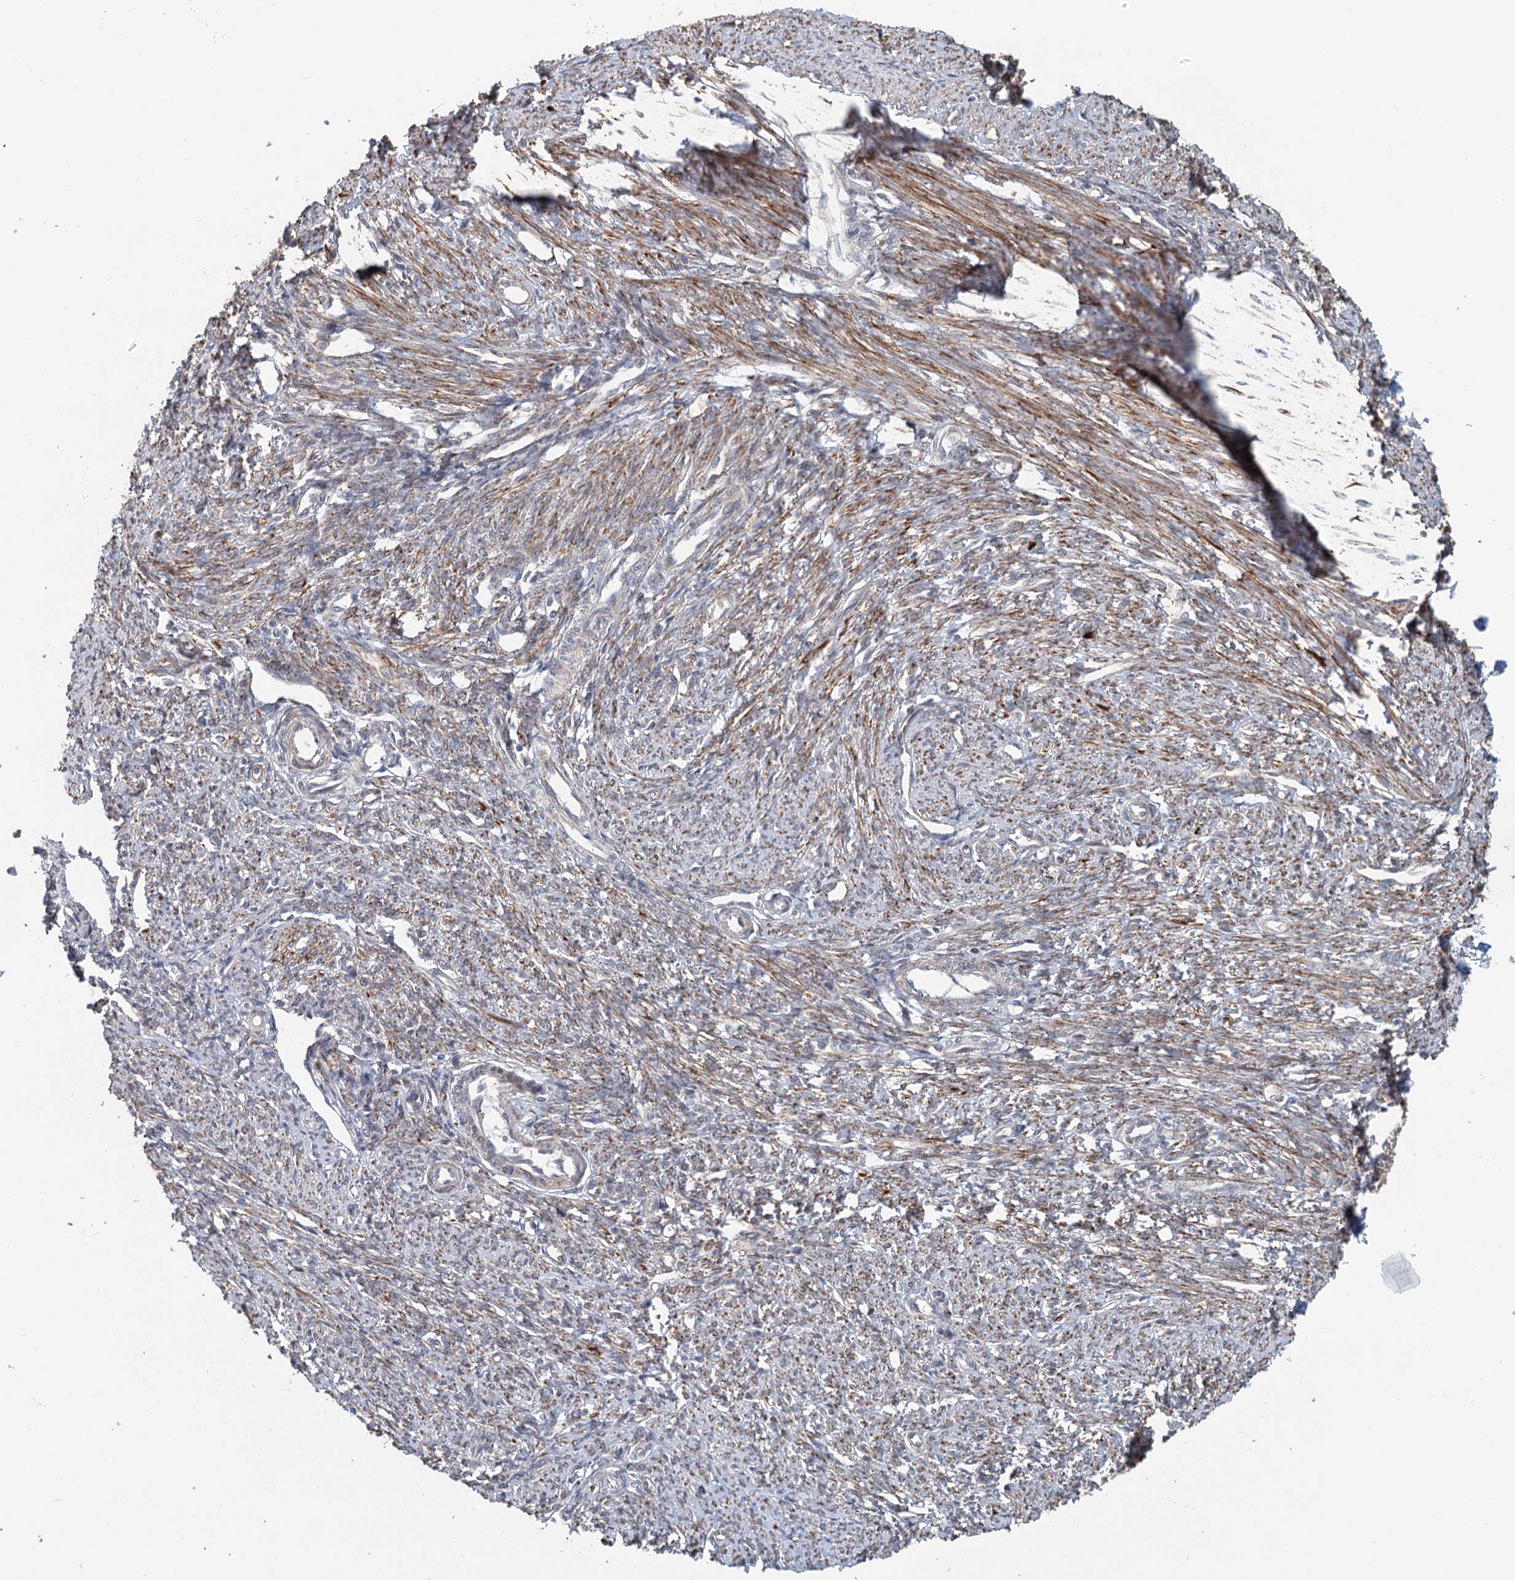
{"staining": {"intensity": "moderate", "quantity": ">75%", "location": "cytoplasmic/membranous"}, "tissue": "smooth muscle", "cell_type": "Smooth muscle cells", "image_type": "normal", "snomed": [{"axis": "morphology", "description": "Normal tissue, NOS"}, {"axis": "topography", "description": "Smooth muscle"}, {"axis": "topography", "description": "Uterus"}], "caption": "Protein expression analysis of normal smooth muscle exhibits moderate cytoplasmic/membranous expression in approximately >75% of smooth muscle cells. (Brightfield microscopy of DAB IHC at high magnification).", "gene": "RNF111", "patient": {"sex": "female", "age": 59}}